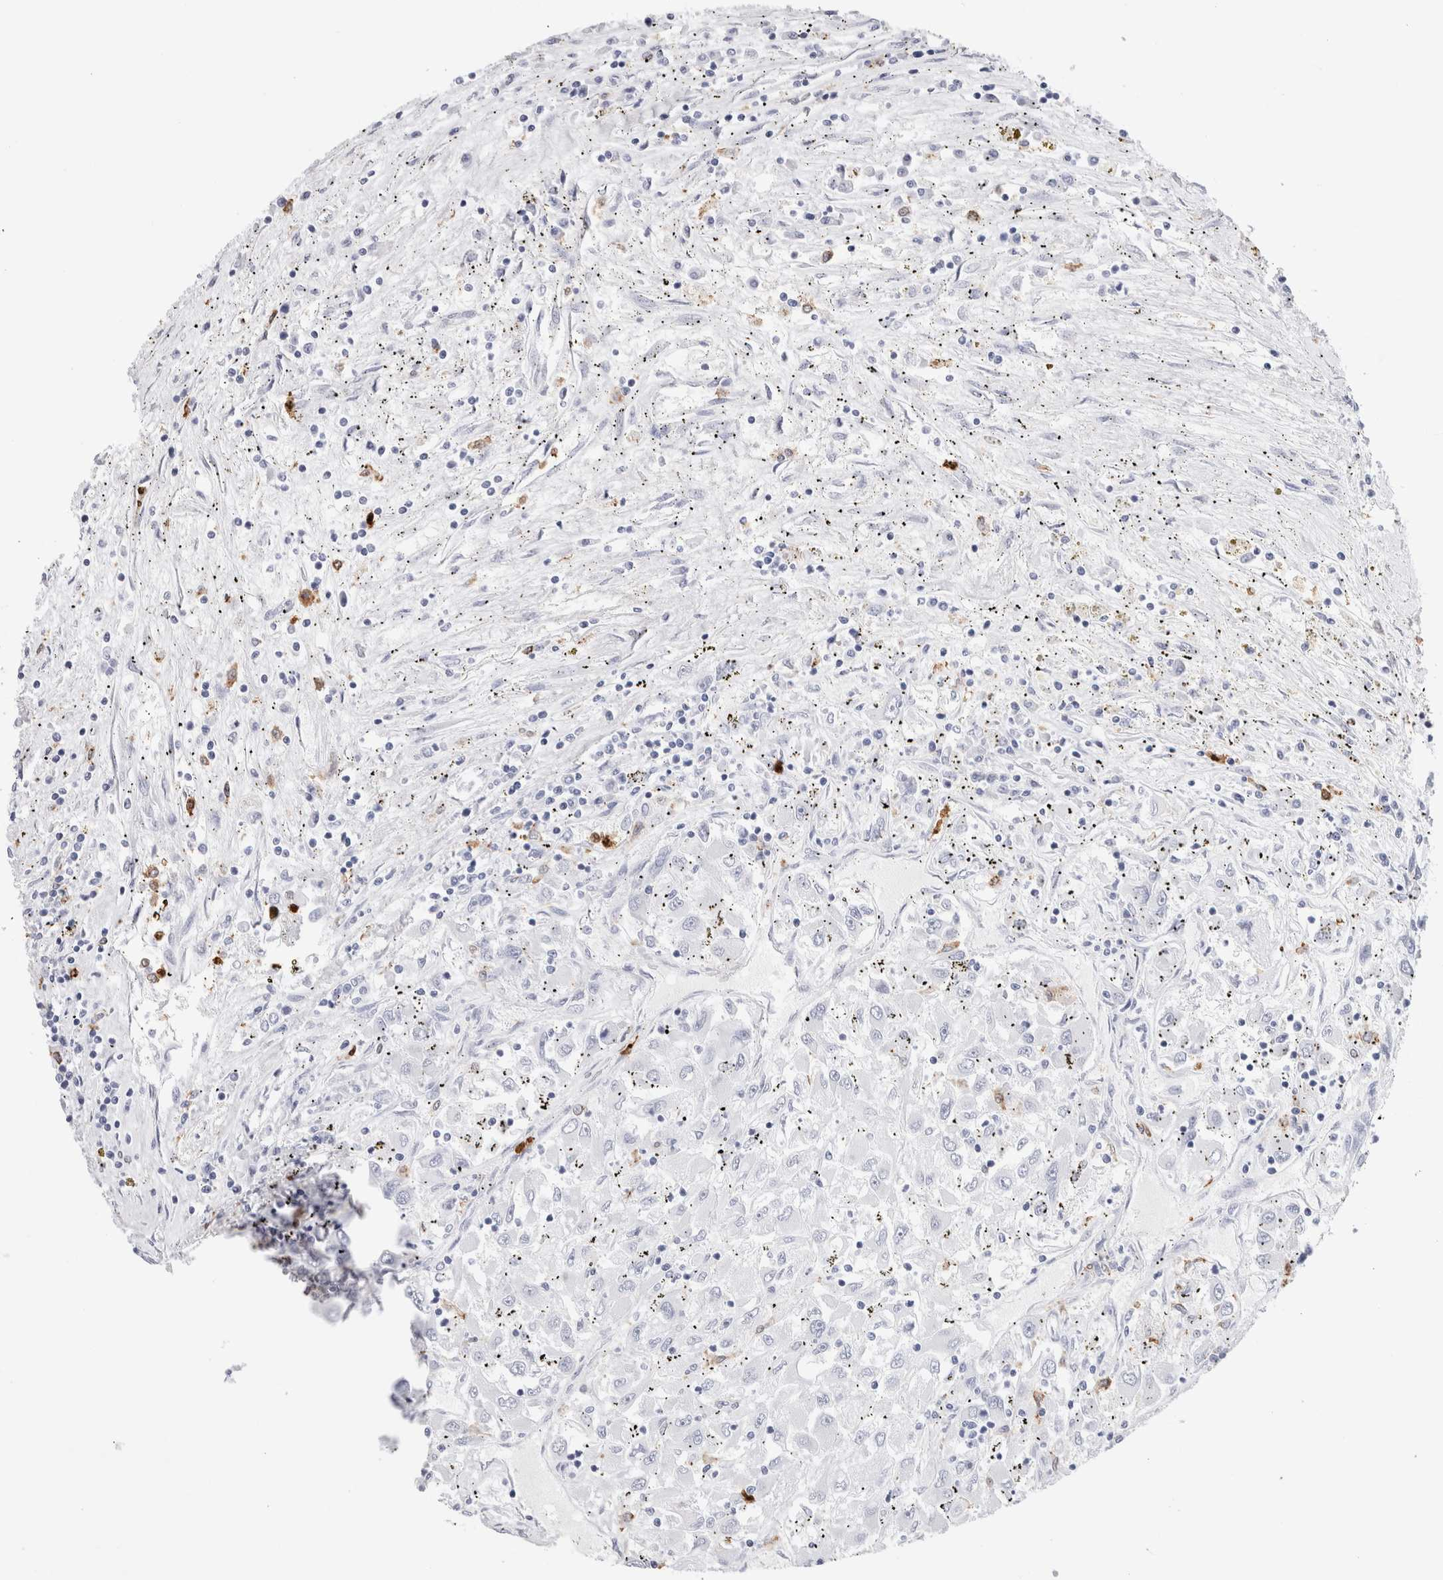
{"staining": {"intensity": "negative", "quantity": "none", "location": "none"}, "tissue": "renal cancer", "cell_type": "Tumor cells", "image_type": "cancer", "snomed": [{"axis": "morphology", "description": "Adenocarcinoma, NOS"}, {"axis": "topography", "description": "Kidney"}], "caption": "This is an immunohistochemistry histopathology image of human renal cancer (adenocarcinoma). There is no staining in tumor cells.", "gene": "SLC10A5", "patient": {"sex": "female", "age": 52}}